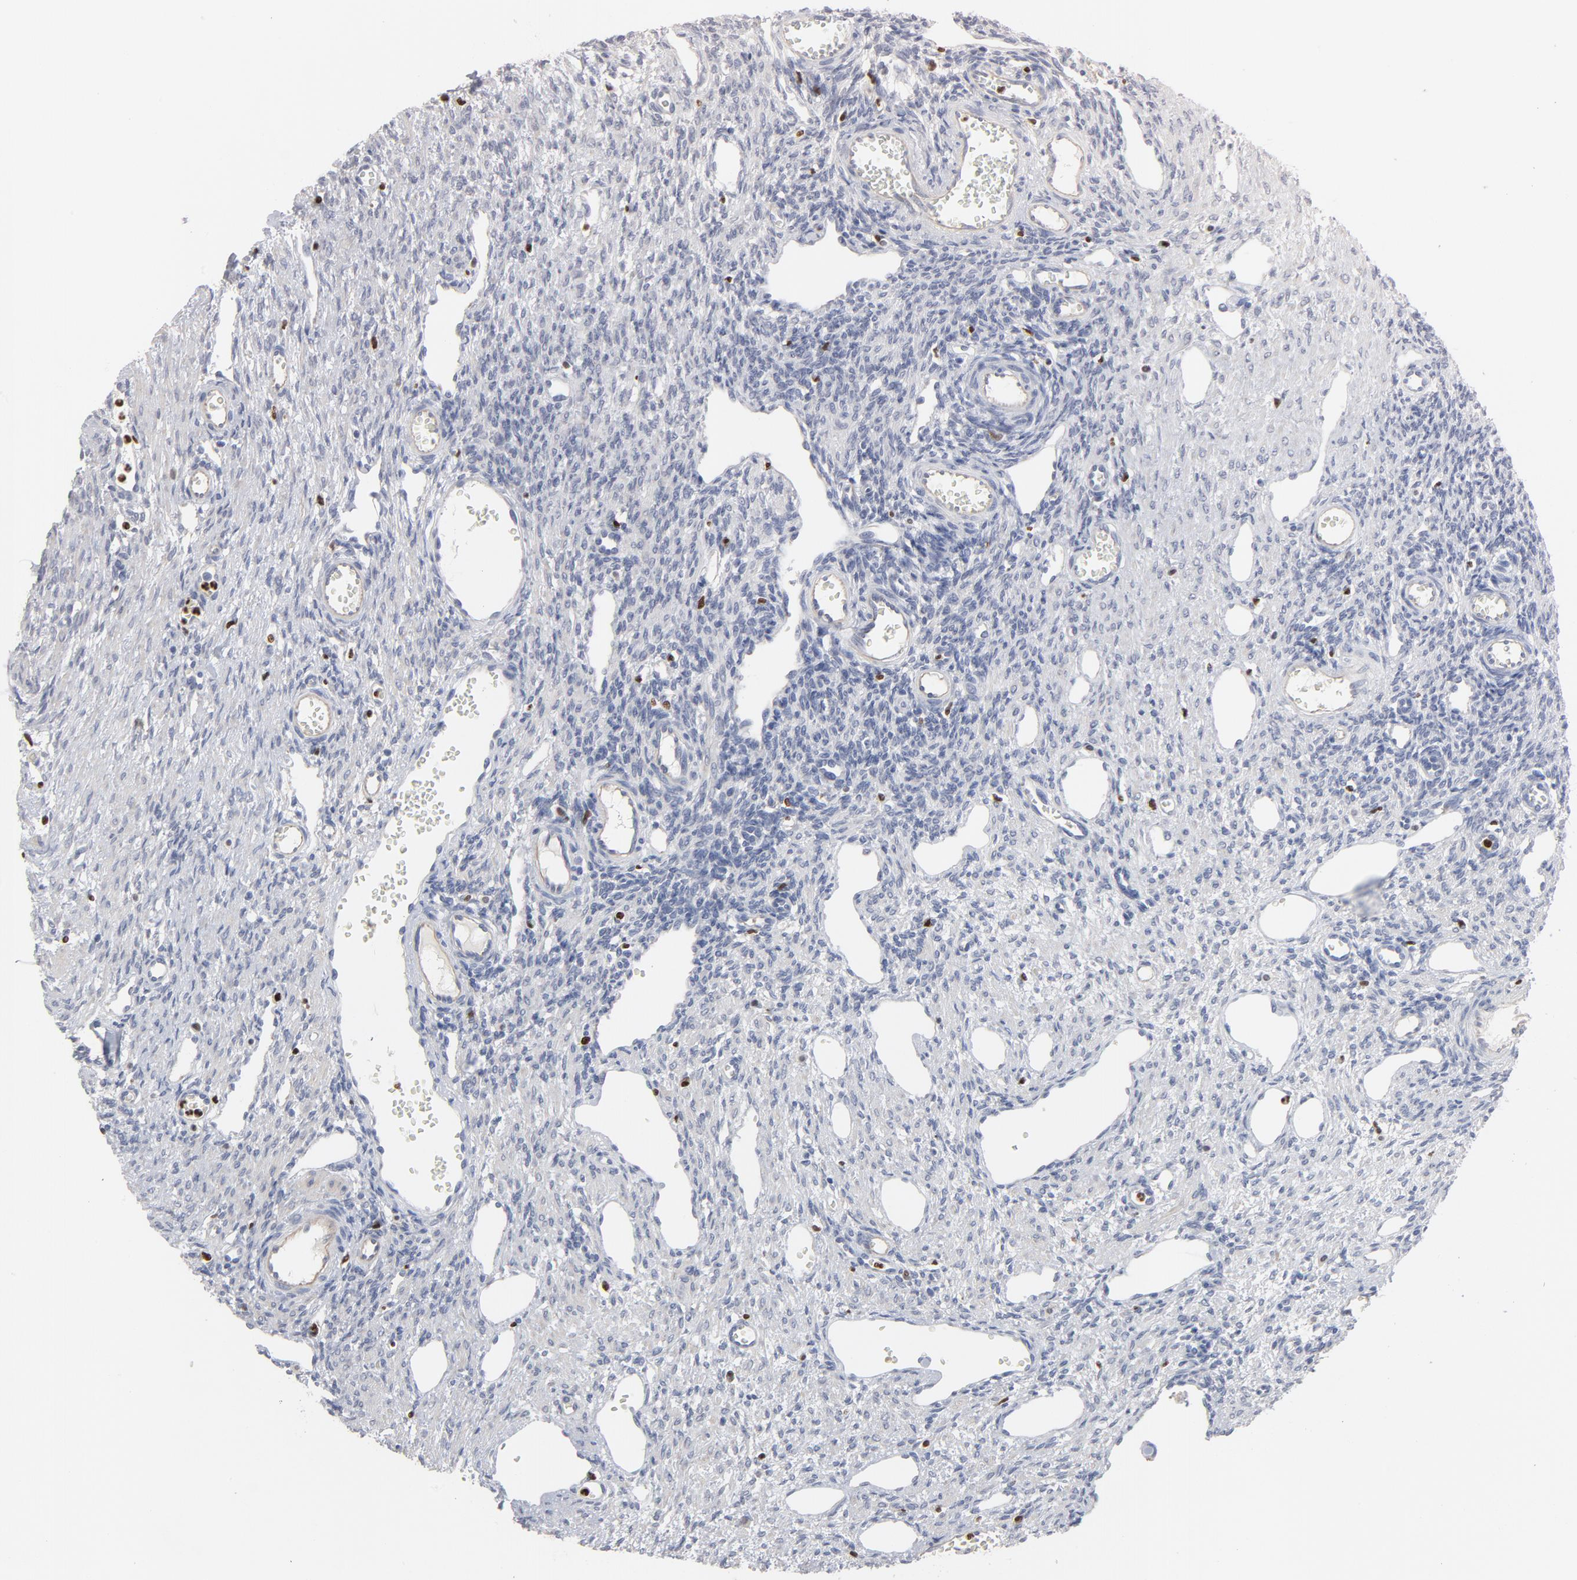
{"staining": {"intensity": "negative", "quantity": "none", "location": "none"}, "tissue": "ovary", "cell_type": "Ovarian stroma cells", "image_type": "normal", "snomed": [{"axis": "morphology", "description": "Normal tissue, NOS"}, {"axis": "topography", "description": "Ovary"}], "caption": "High power microscopy image of an IHC image of unremarkable ovary, revealing no significant staining in ovarian stroma cells. Nuclei are stained in blue.", "gene": "SPI1", "patient": {"sex": "female", "age": 33}}